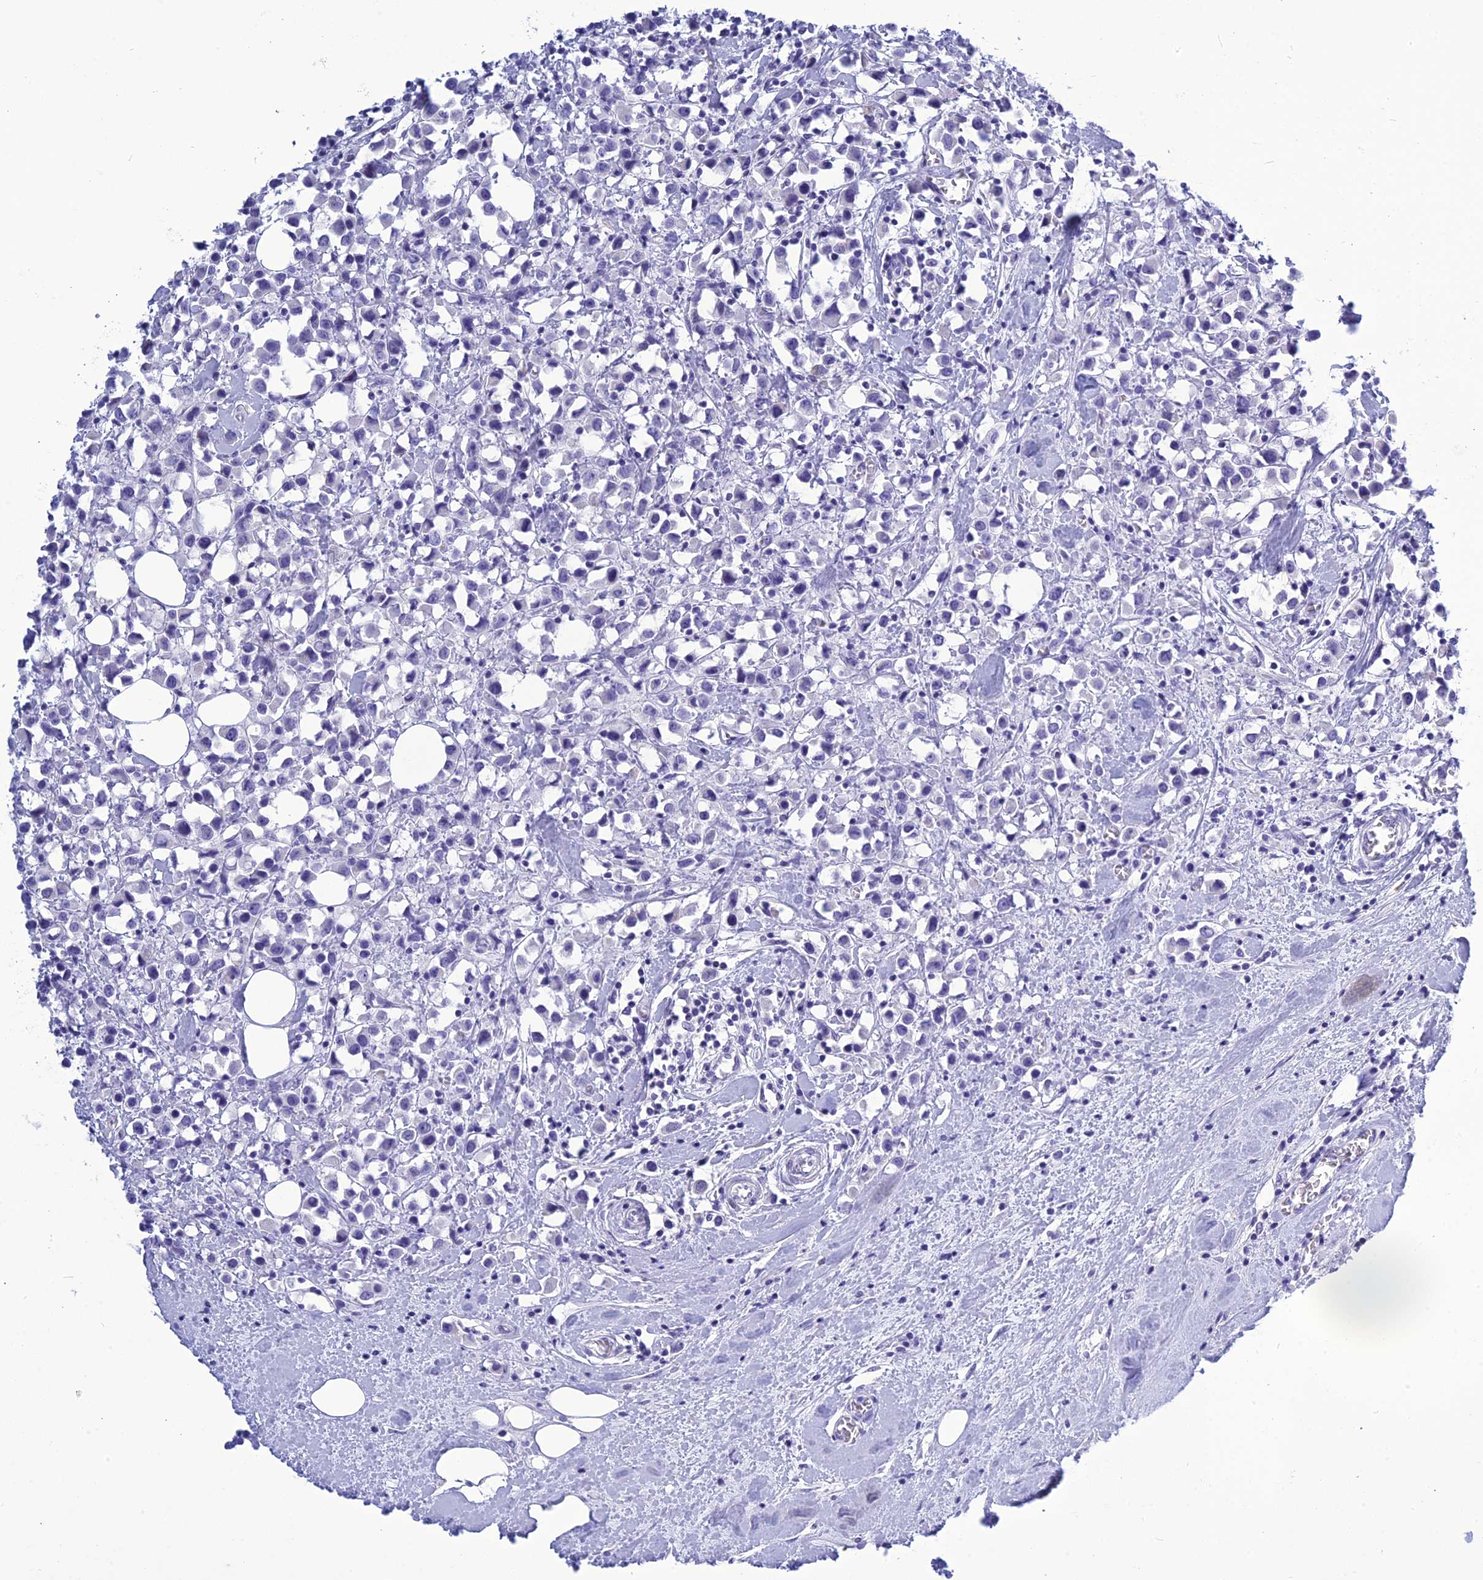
{"staining": {"intensity": "negative", "quantity": "none", "location": "none"}, "tissue": "breast cancer", "cell_type": "Tumor cells", "image_type": "cancer", "snomed": [{"axis": "morphology", "description": "Duct carcinoma"}, {"axis": "topography", "description": "Breast"}], "caption": "Human invasive ductal carcinoma (breast) stained for a protein using immunohistochemistry reveals no positivity in tumor cells.", "gene": "BBS2", "patient": {"sex": "female", "age": 61}}